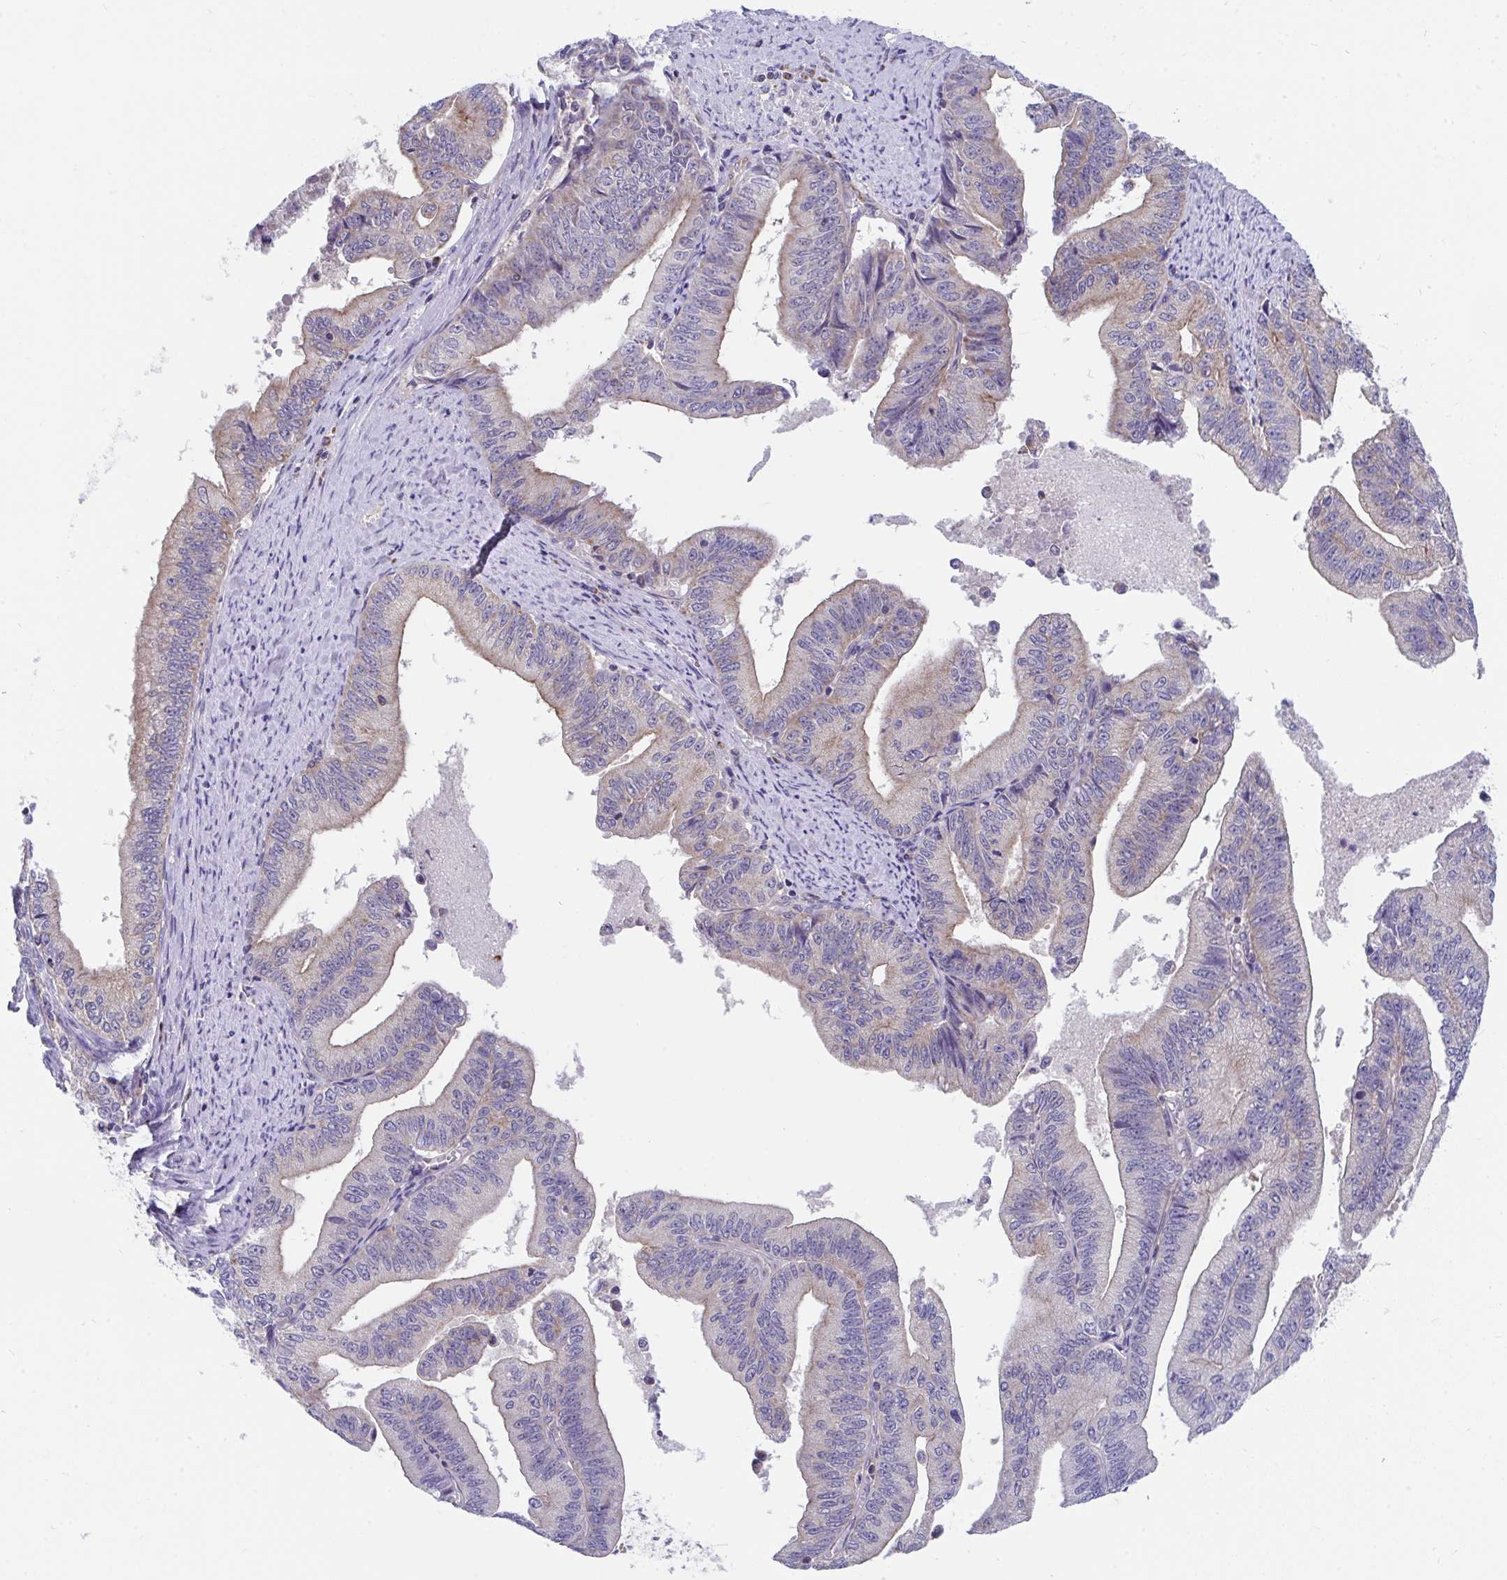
{"staining": {"intensity": "weak", "quantity": "25%-75%", "location": "cytoplasmic/membranous"}, "tissue": "endometrial cancer", "cell_type": "Tumor cells", "image_type": "cancer", "snomed": [{"axis": "morphology", "description": "Adenocarcinoma, NOS"}, {"axis": "topography", "description": "Endometrium"}], "caption": "Human endometrial adenocarcinoma stained for a protein (brown) exhibits weak cytoplasmic/membranous positive positivity in approximately 25%-75% of tumor cells.", "gene": "FHIP1B", "patient": {"sex": "female", "age": 65}}